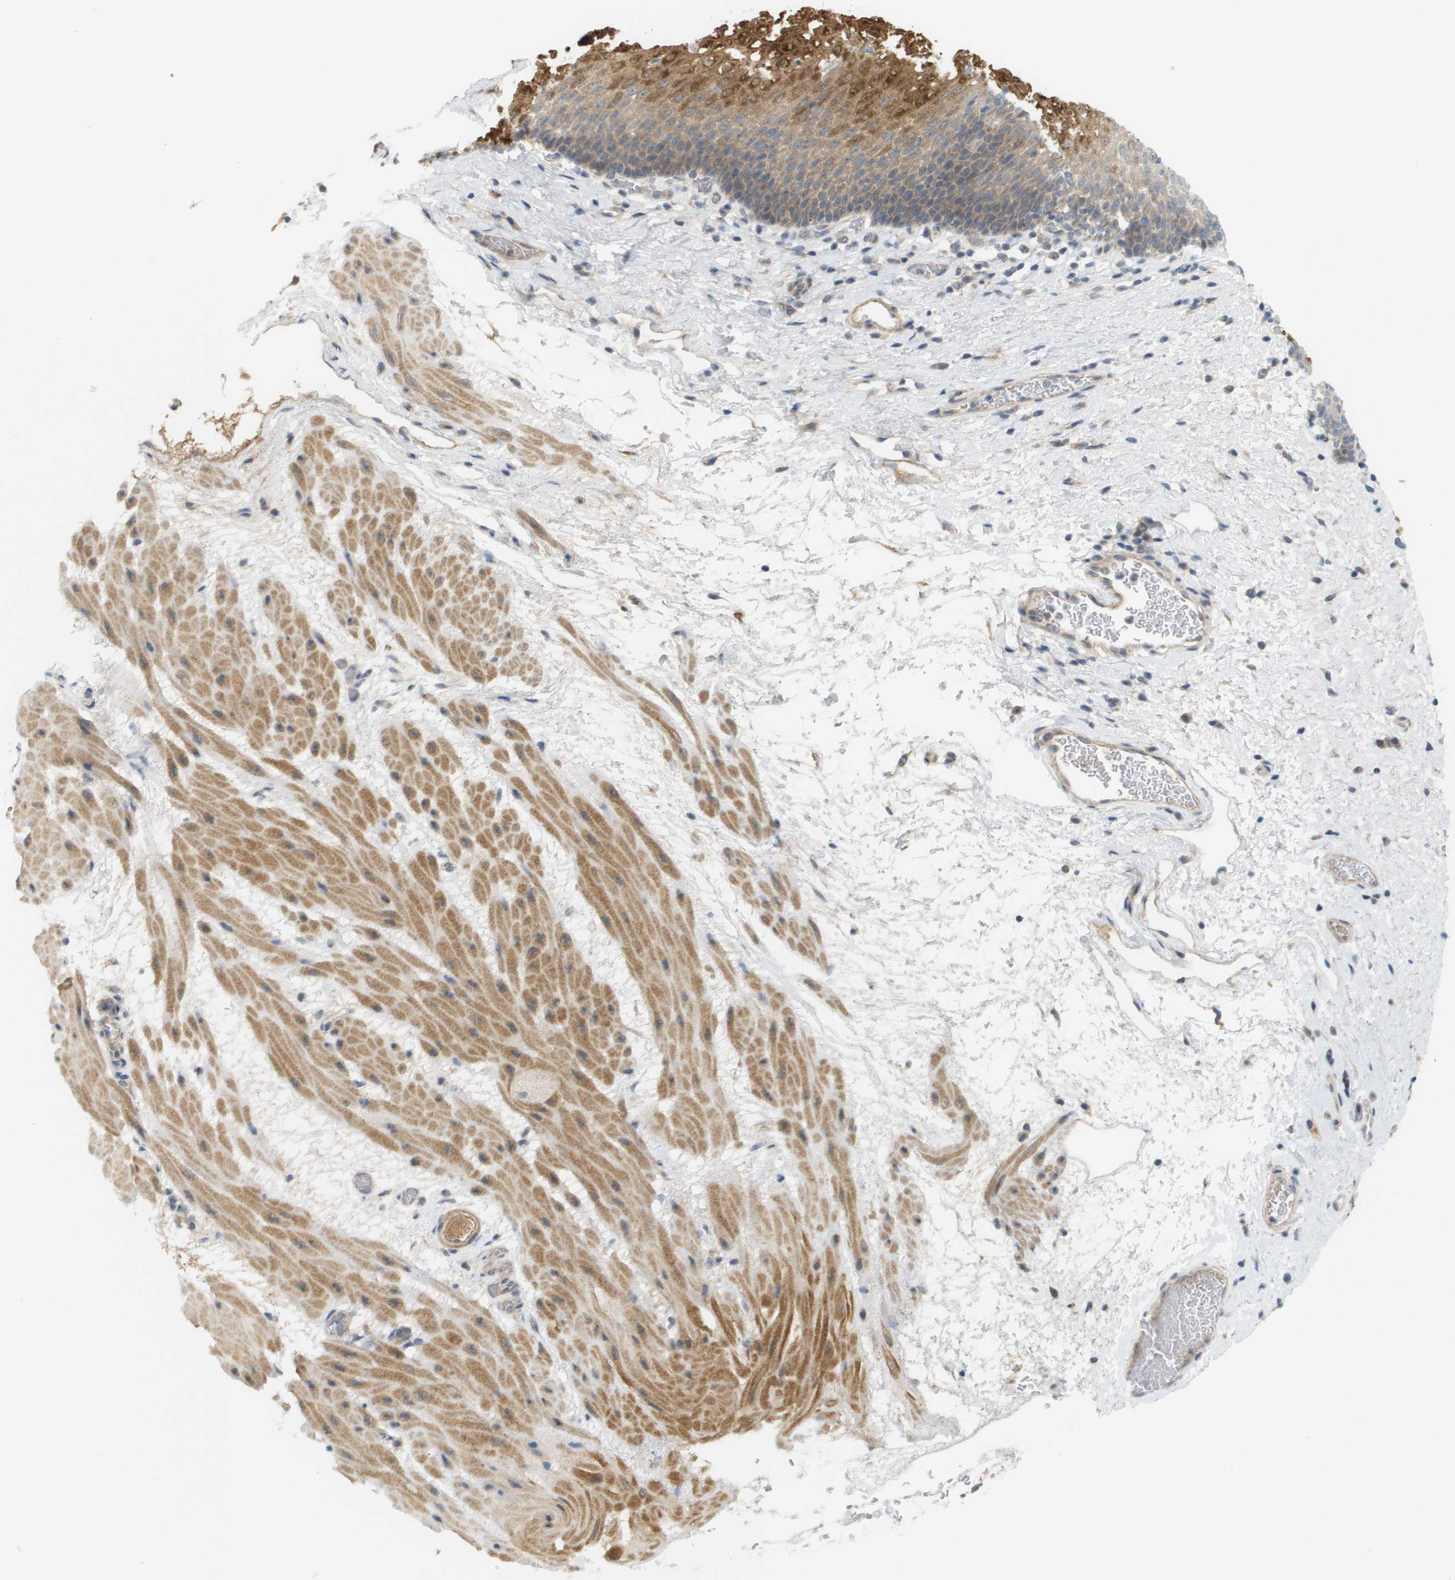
{"staining": {"intensity": "strong", "quantity": ">75%", "location": "cytoplasmic/membranous,nuclear"}, "tissue": "esophagus", "cell_type": "Squamous epithelial cells", "image_type": "normal", "snomed": [{"axis": "morphology", "description": "Normal tissue, NOS"}, {"axis": "topography", "description": "Esophagus"}], "caption": "Esophagus was stained to show a protein in brown. There is high levels of strong cytoplasmic/membranous,nuclear staining in about >75% of squamous epithelial cells. The protein is shown in brown color, while the nuclei are stained blue.", "gene": "PROC", "patient": {"sex": "male", "age": 48}}